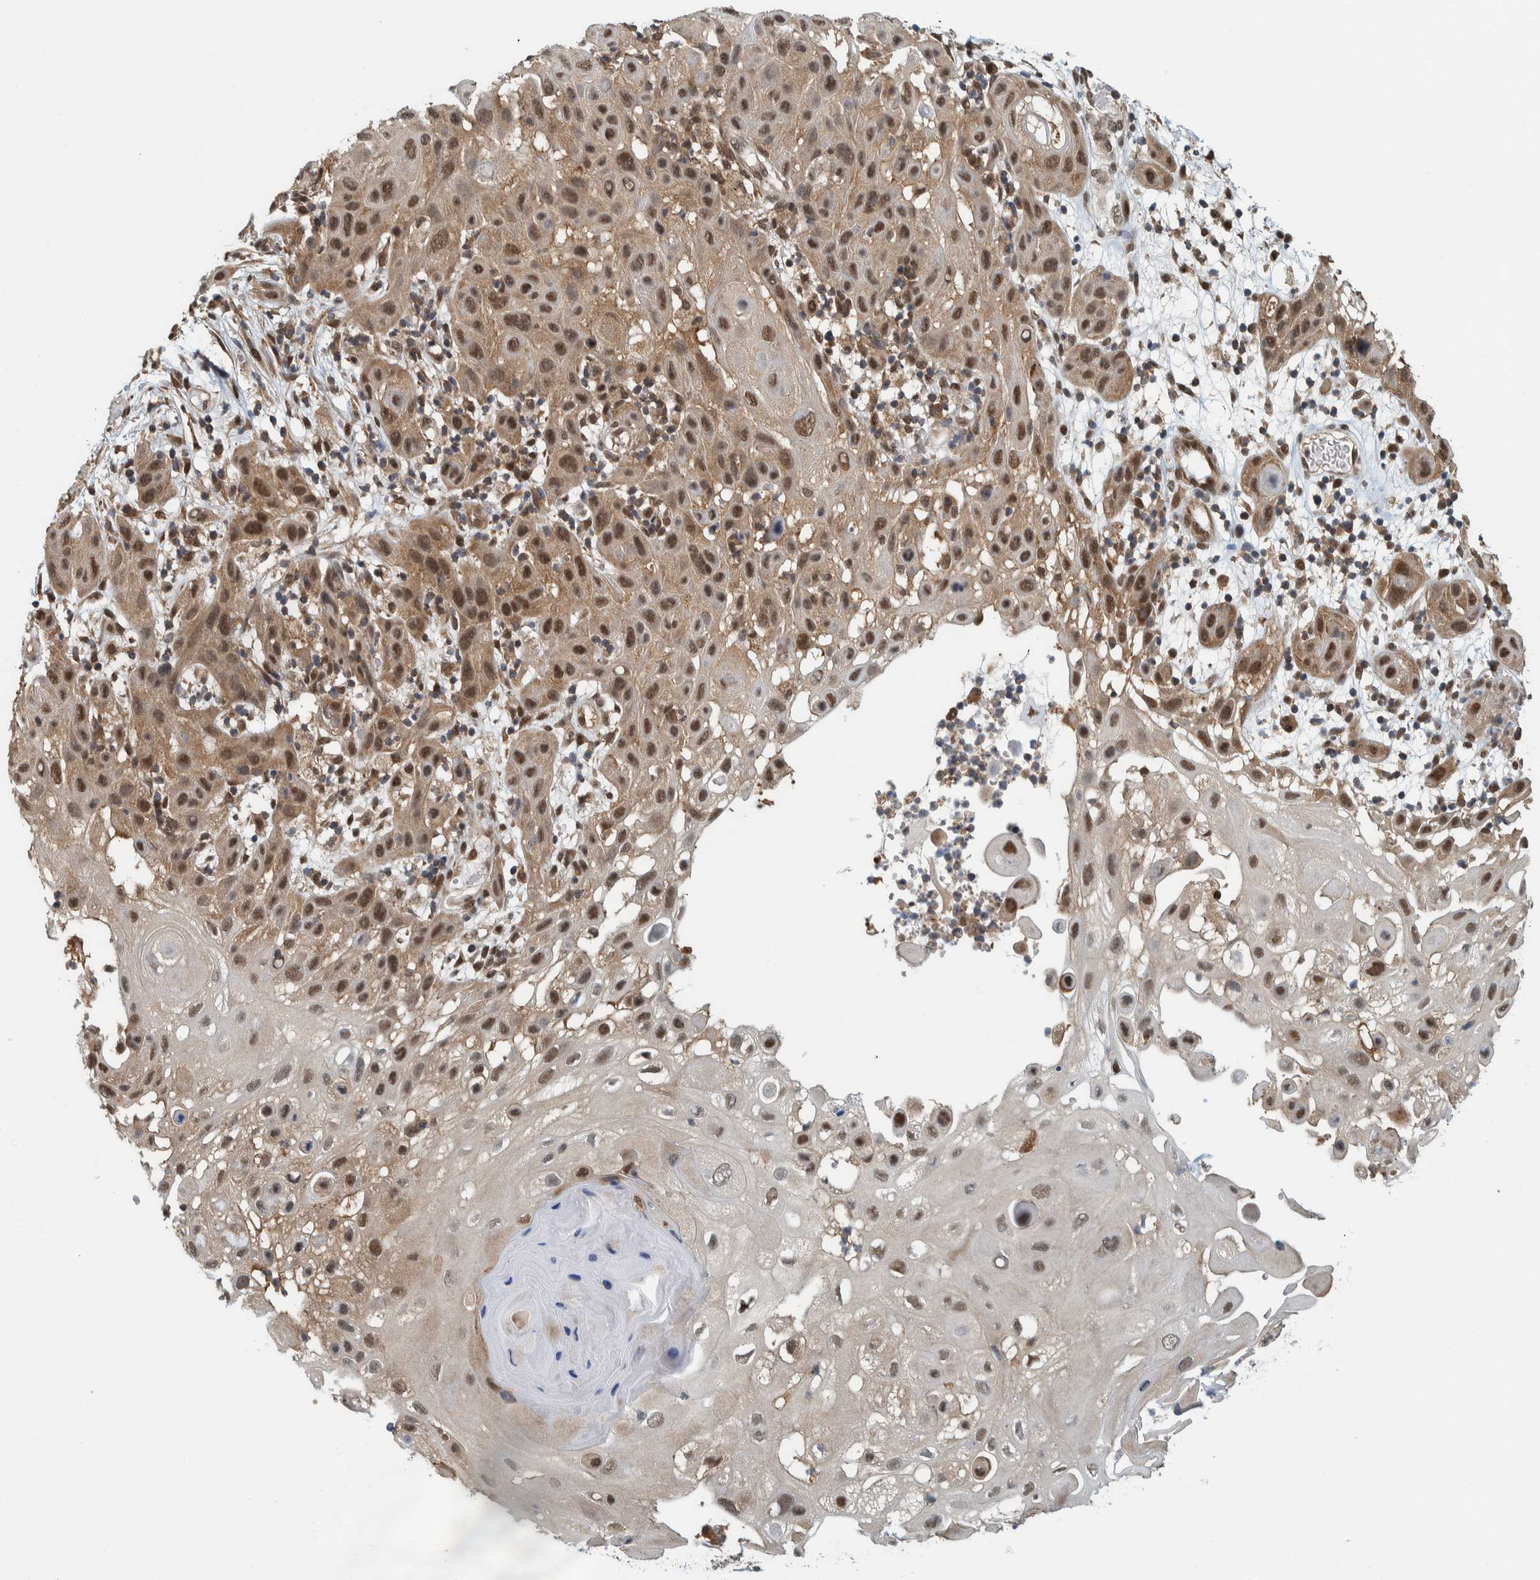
{"staining": {"intensity": "moderate", "quantity": ">75%", "location": "nuclear"}, "tissue": "skin cancer", "cell_type": "Tumor cells", "image_type": "cancer", "snomed": [{"axis": "morphology", "description": "Squamous cell carcinoma, NOS"}, {"axis": "topography", "description": "Skin"}], "caption": "This image demonstrates immunohistochemistry staining of skin cancer (squamous cell carcinoma), with medium moderate nuclear expression in approximately >75% of tumor cells.", "gene": "COPS3", "patient": {"sex": "female", "age": 96}}